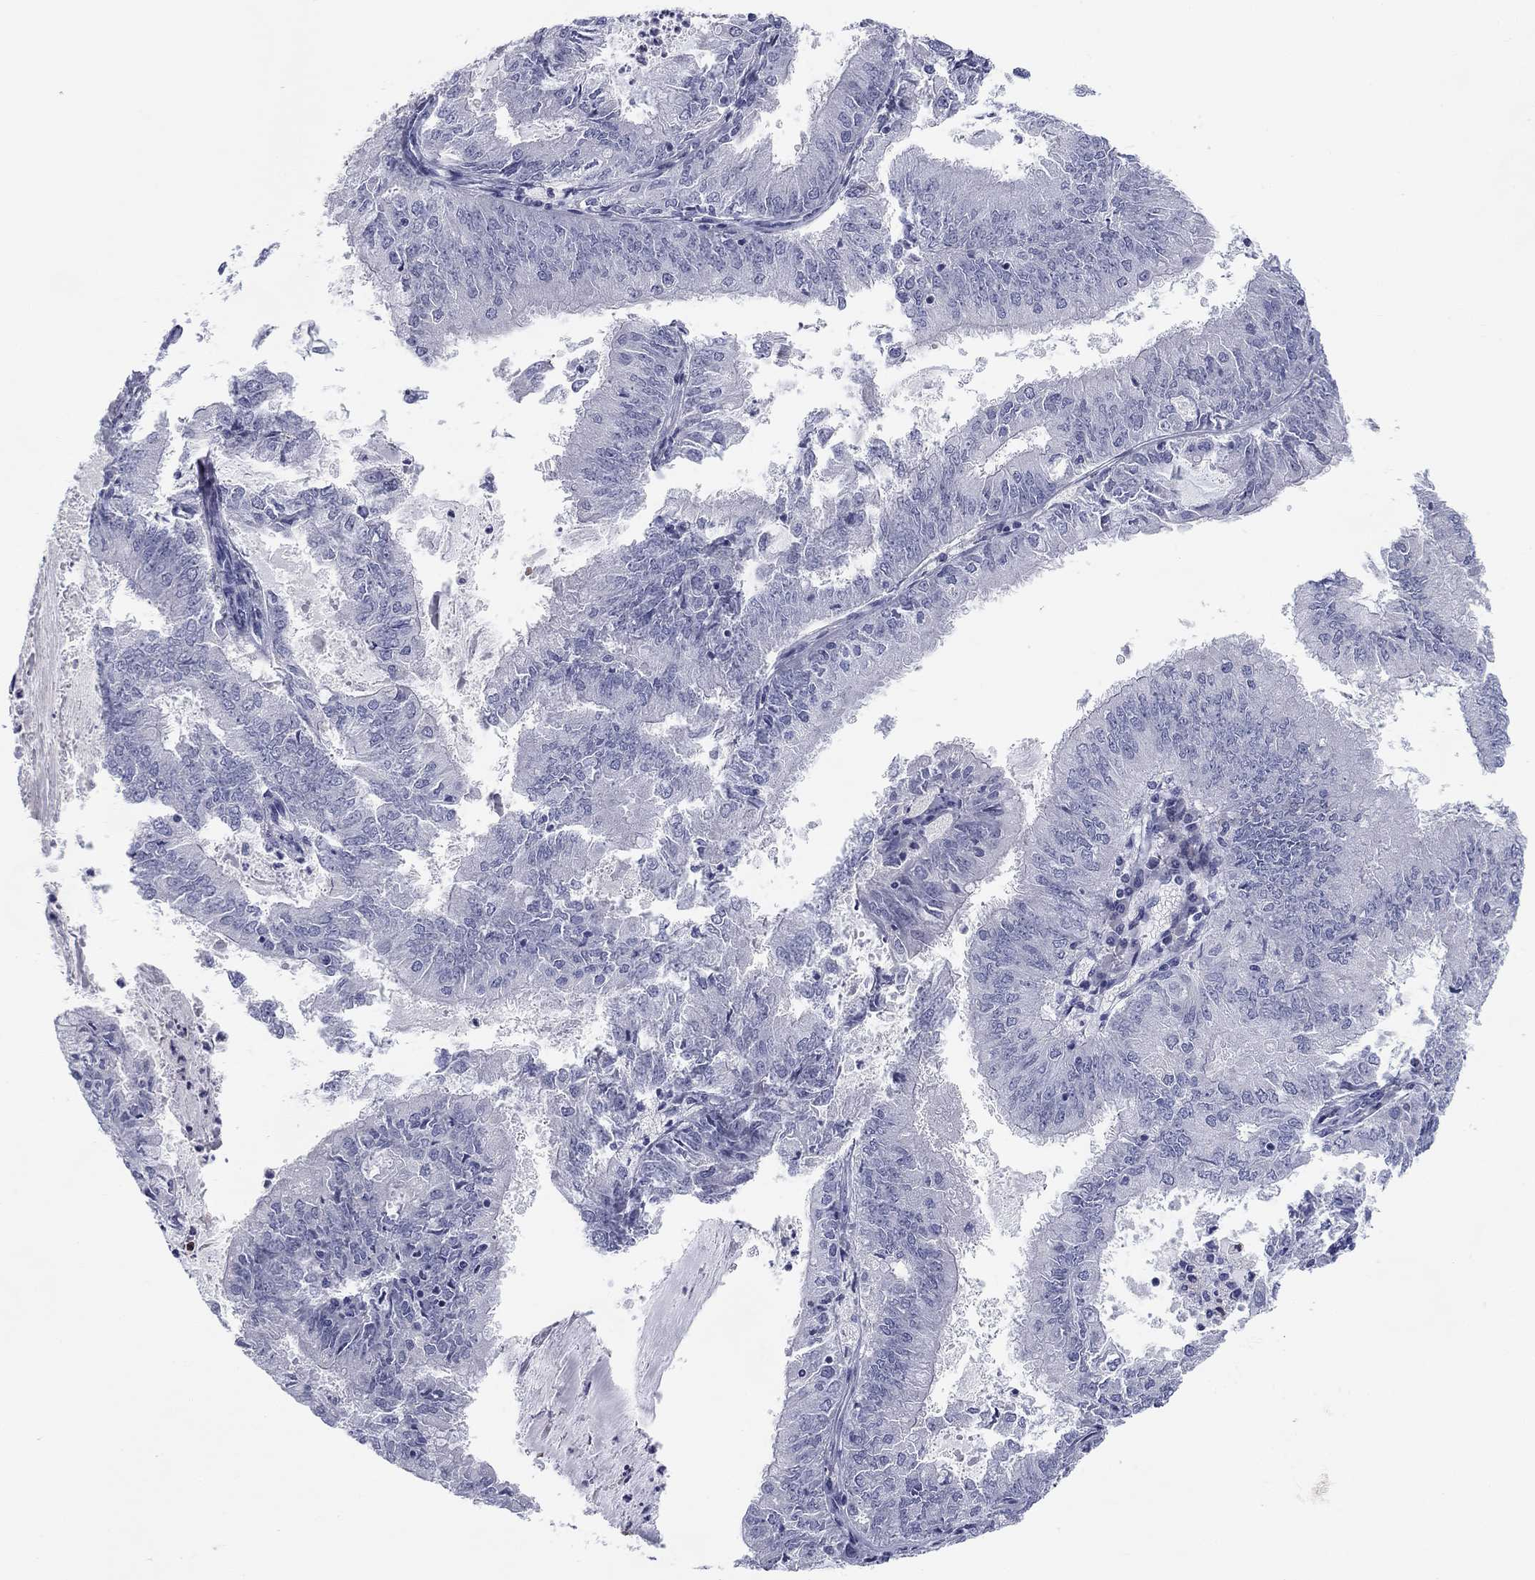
{"staining": {"intensity": "negative", "quantity": "none", "location": "none"}, "tissue": "endometrial cancer", "cell_type": "Tumor cells", "image_type": "cancer", "snomed": [{"axis": "morphology", "description": "Adenocarcinoma, NOS"}, {"axis": "topography", "description": "Endometrium"}], "caption": "DAB (3,3'-diaminobenzidine) immunohistochemical staining of human adenocarcinoma (endometrial) exhibits no significant expression in tumor cells. (Brightfield microscopy of DAB immunohistochemistry at high magnification).", "gene": "CALB1", "patient": {"sex": "female", "age": 57}}